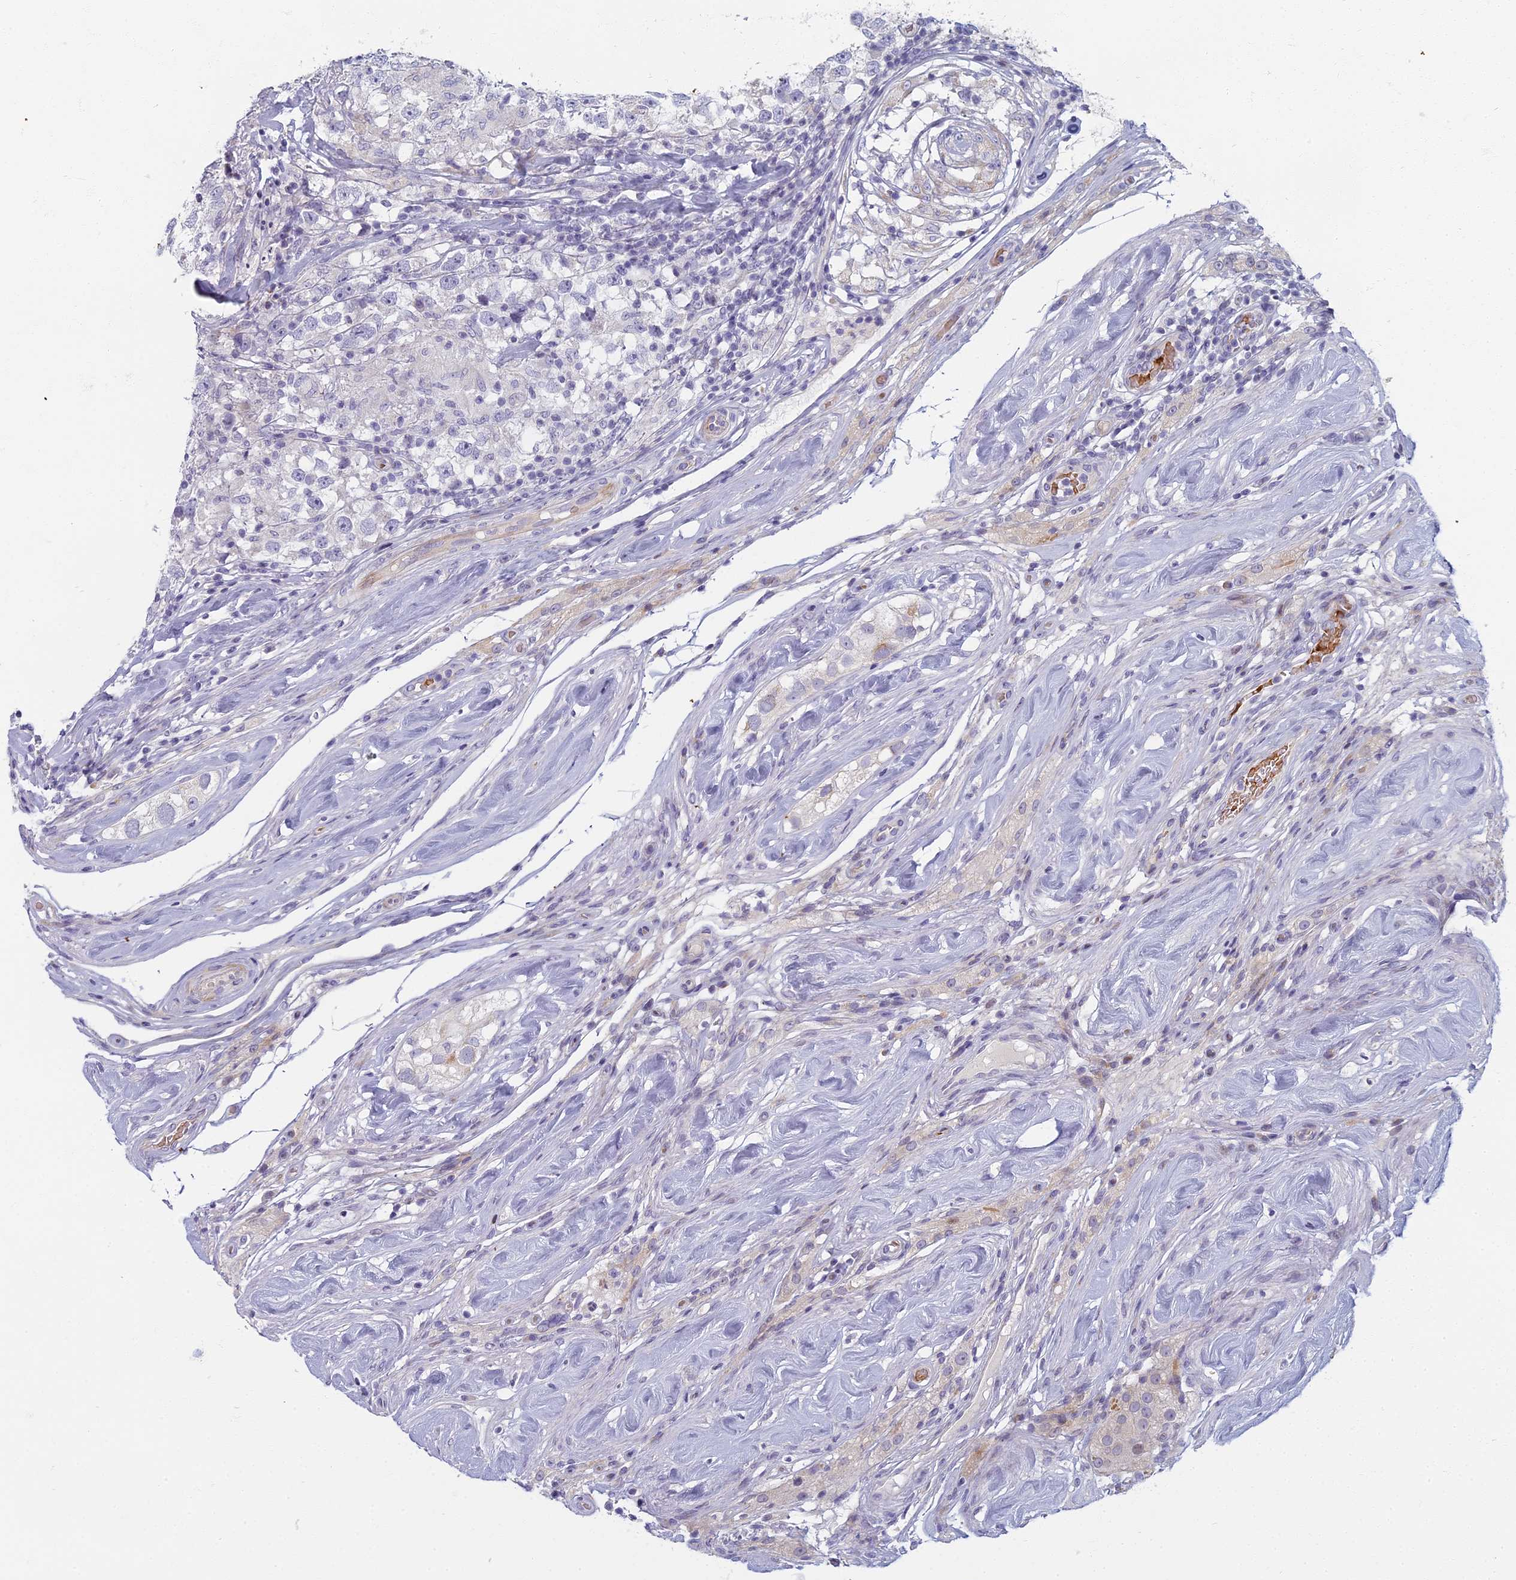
{"staining": {"intensity": "negative", "quantity": "none", "location": "none"}, "tissue": "testis cancer", "cell_type": "Tumor cells", "image_type": "cancer", "snomed": [{"axis": "morphology", "description": "Seminoma, NOS"}, {"axis": "topography", "description": "Testis"}], "caption": "A histopathology image of human testis cancer is negative for staining in tumor cells.", "gene": "ARL15", "patient": {"sex": "male", "age": 46}}